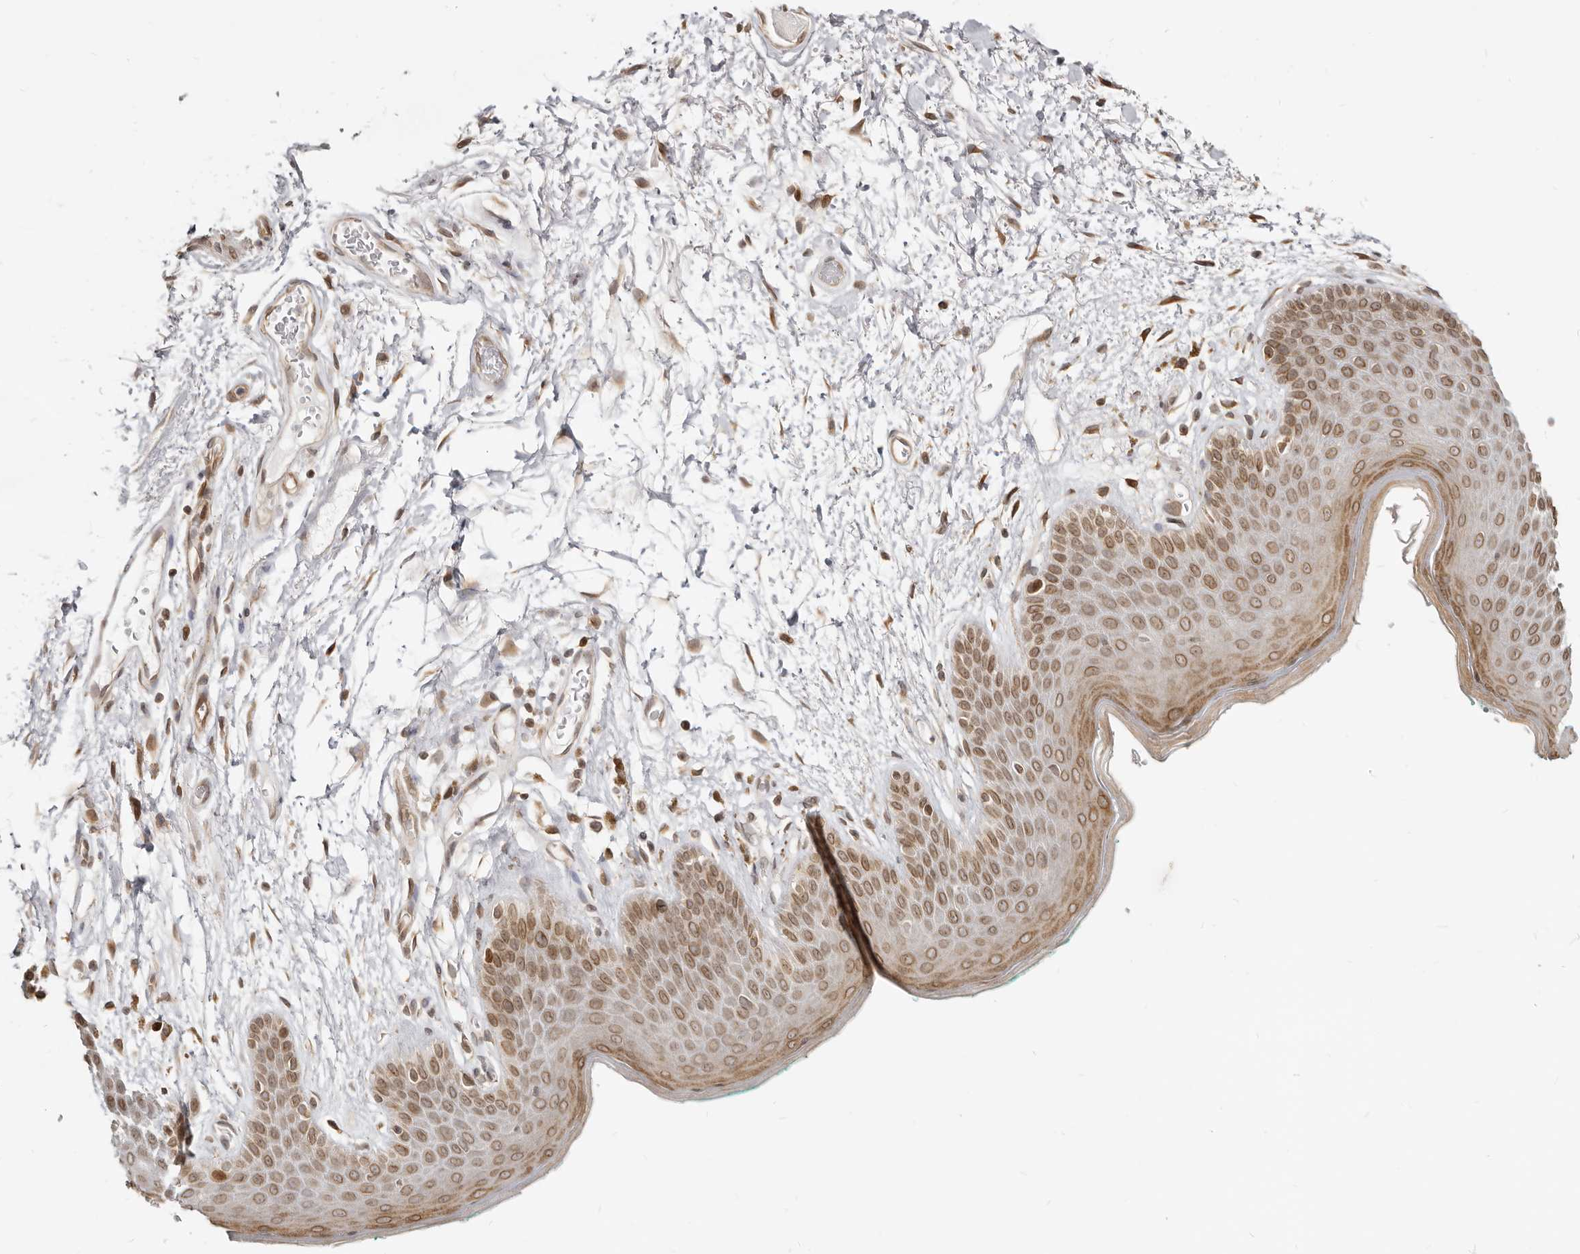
{"staining": {"intensity": "moderate", "quantity": ">75%", "location": "cytoplasmic/membranous,nuclear"}, "tissue": "skin", "cell_type": "Epidermal cells", "image_type": "normal", "snomed": [{"axis": "morphology", "description": "Normal tissue, NOS"}, {"axis": "topography", "description": "Anal"}], "caption": "Protein expression analysis of normal skin demonstrates moderate cytoplasmic/membranous,nuclear staining in approximately >75% of epidermal cells. The staining is performed using DAB (3,3'-diaminobenzidine) brown chromogen to label protein expression. The nuclei are counter-stained blue using hematoxylin.", "gene": "NUP153", "patient": {"sex": "male", "age": 74}}